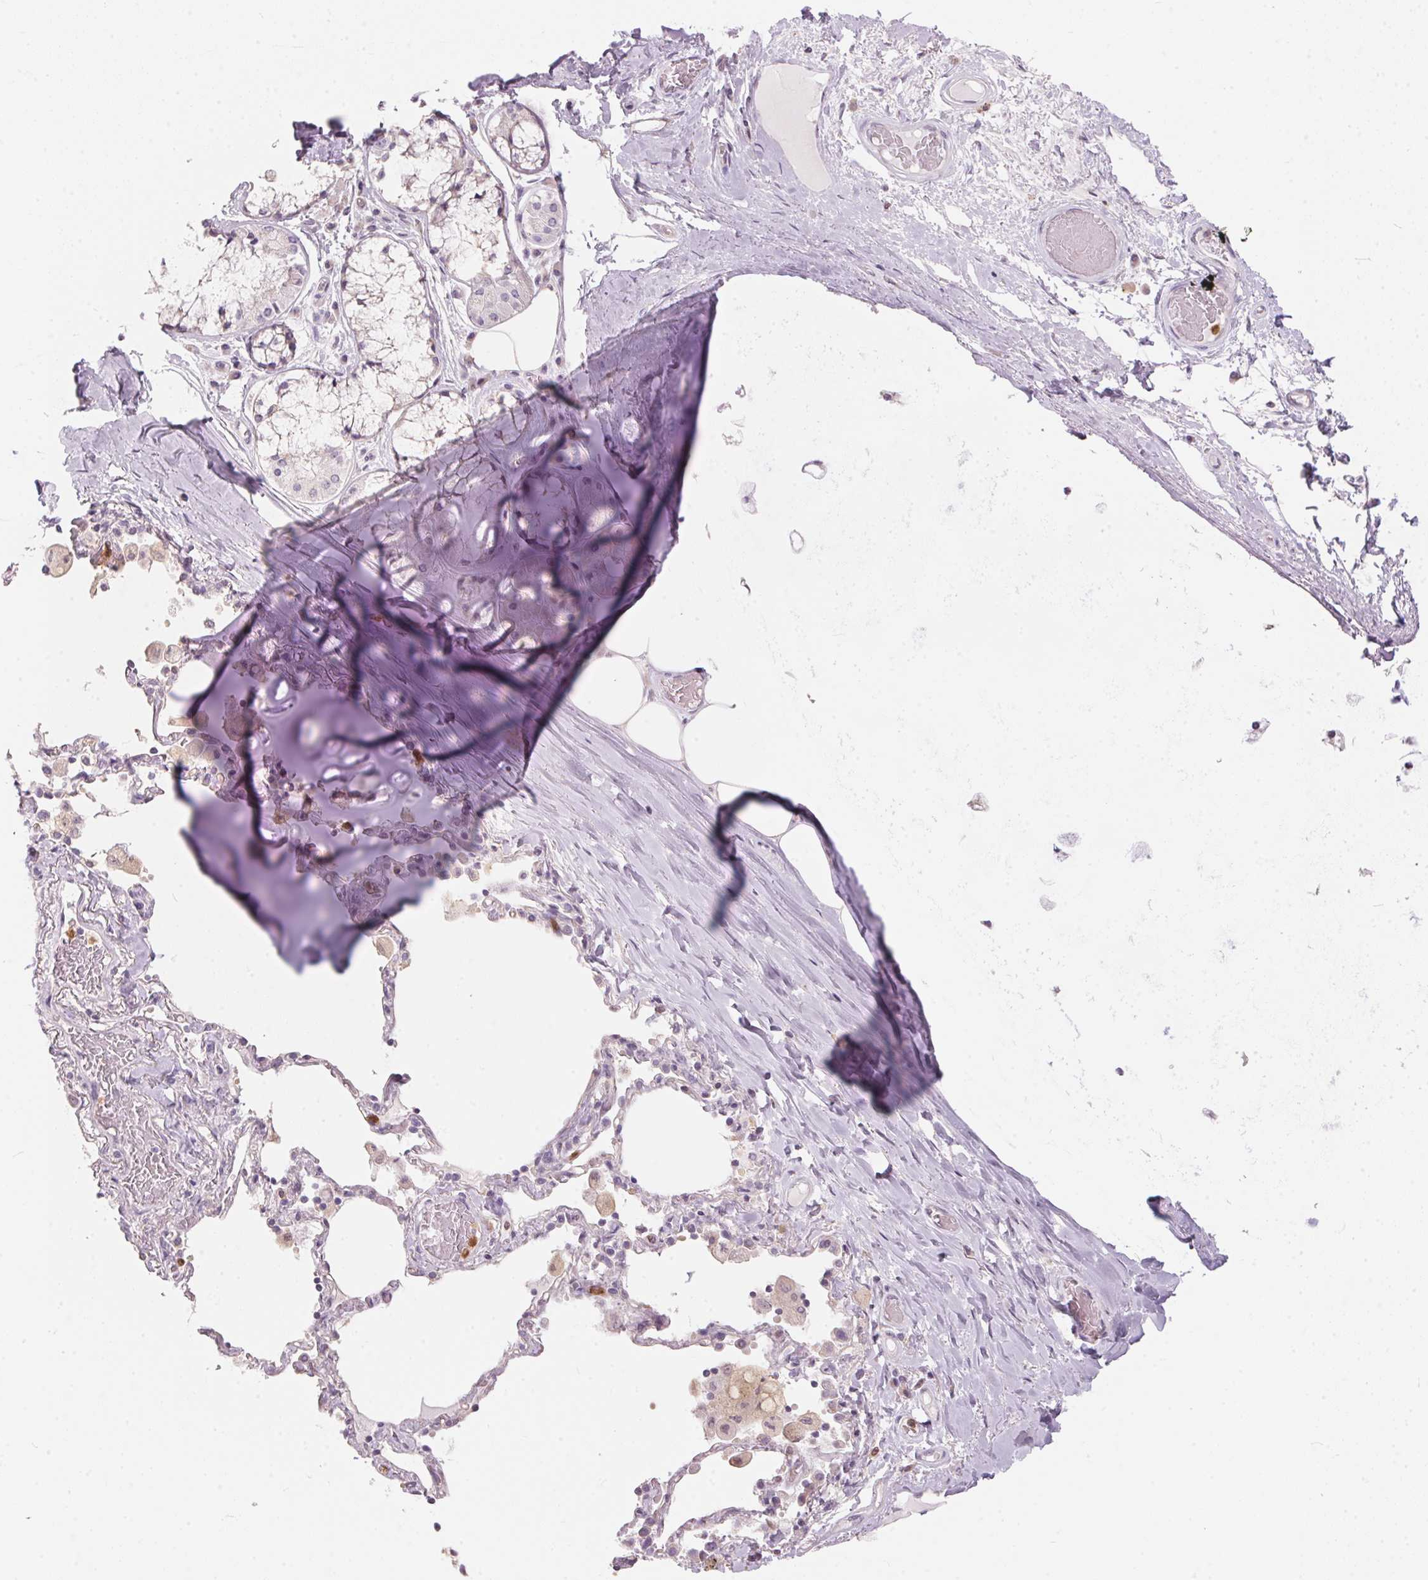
{"staining": {"intensity": "negative", "quantity": "none", "location": "none"}, "tissue": "adipose tissue", "cell_type": "Adipocytes", "image_type": "normal", "snomed": [{"axis": "morphology", "description": "Normal tissue, NOS"}, {"axis": "topography", "description": "Cartilage tissue"}, {"axis": "topography", "description": "Bronchus"}], "caption": "Immunohistochemical staining of normal adipose tissue exhibits no significant expression in adipocytes. (DAB immunohistochemistry (IHC), high magnification).", "gene": "SERPINB1", "patient": {"sex": "male", "age": 64}}